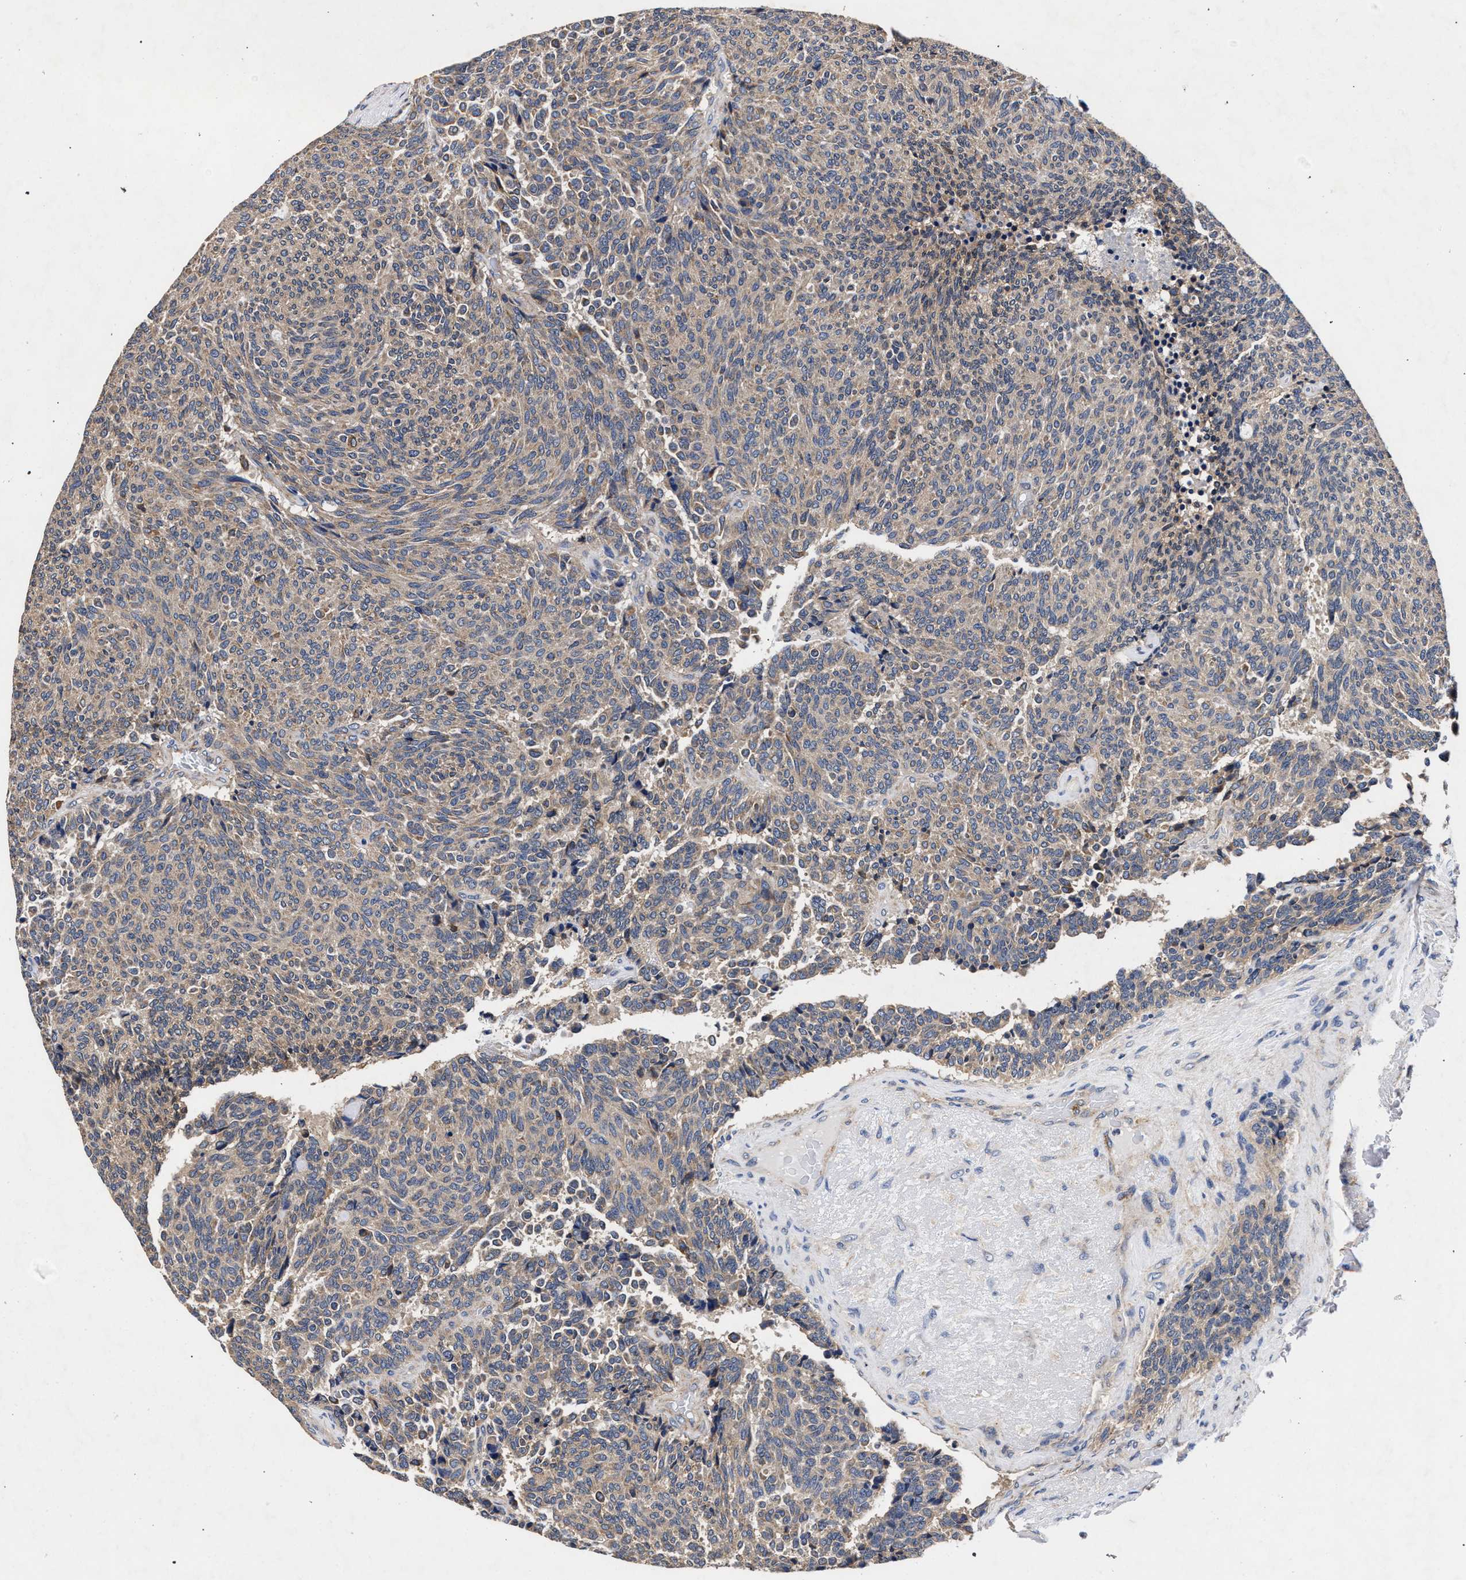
{"staining": {"intensity": "weak", "quantity": ">75%", "location": "cytoplasmic/membranous"}, "tissue": "carcinoid", "cell_type": "Tumor cells", "image_type": "cancer", "snomed": [{"axis": "morphology", "description": "Carcinoid, malignant, NOS"}, {"axis": "topography", "description": "Pancreas"}], "caption": "A low amount of weak cytoplasmic/membranous expression is identified in about >75% of tumor cells in malignant carcinoid tissue.", "gene": "CFAP95", "patient": {"sex": "female", "age": 54}}